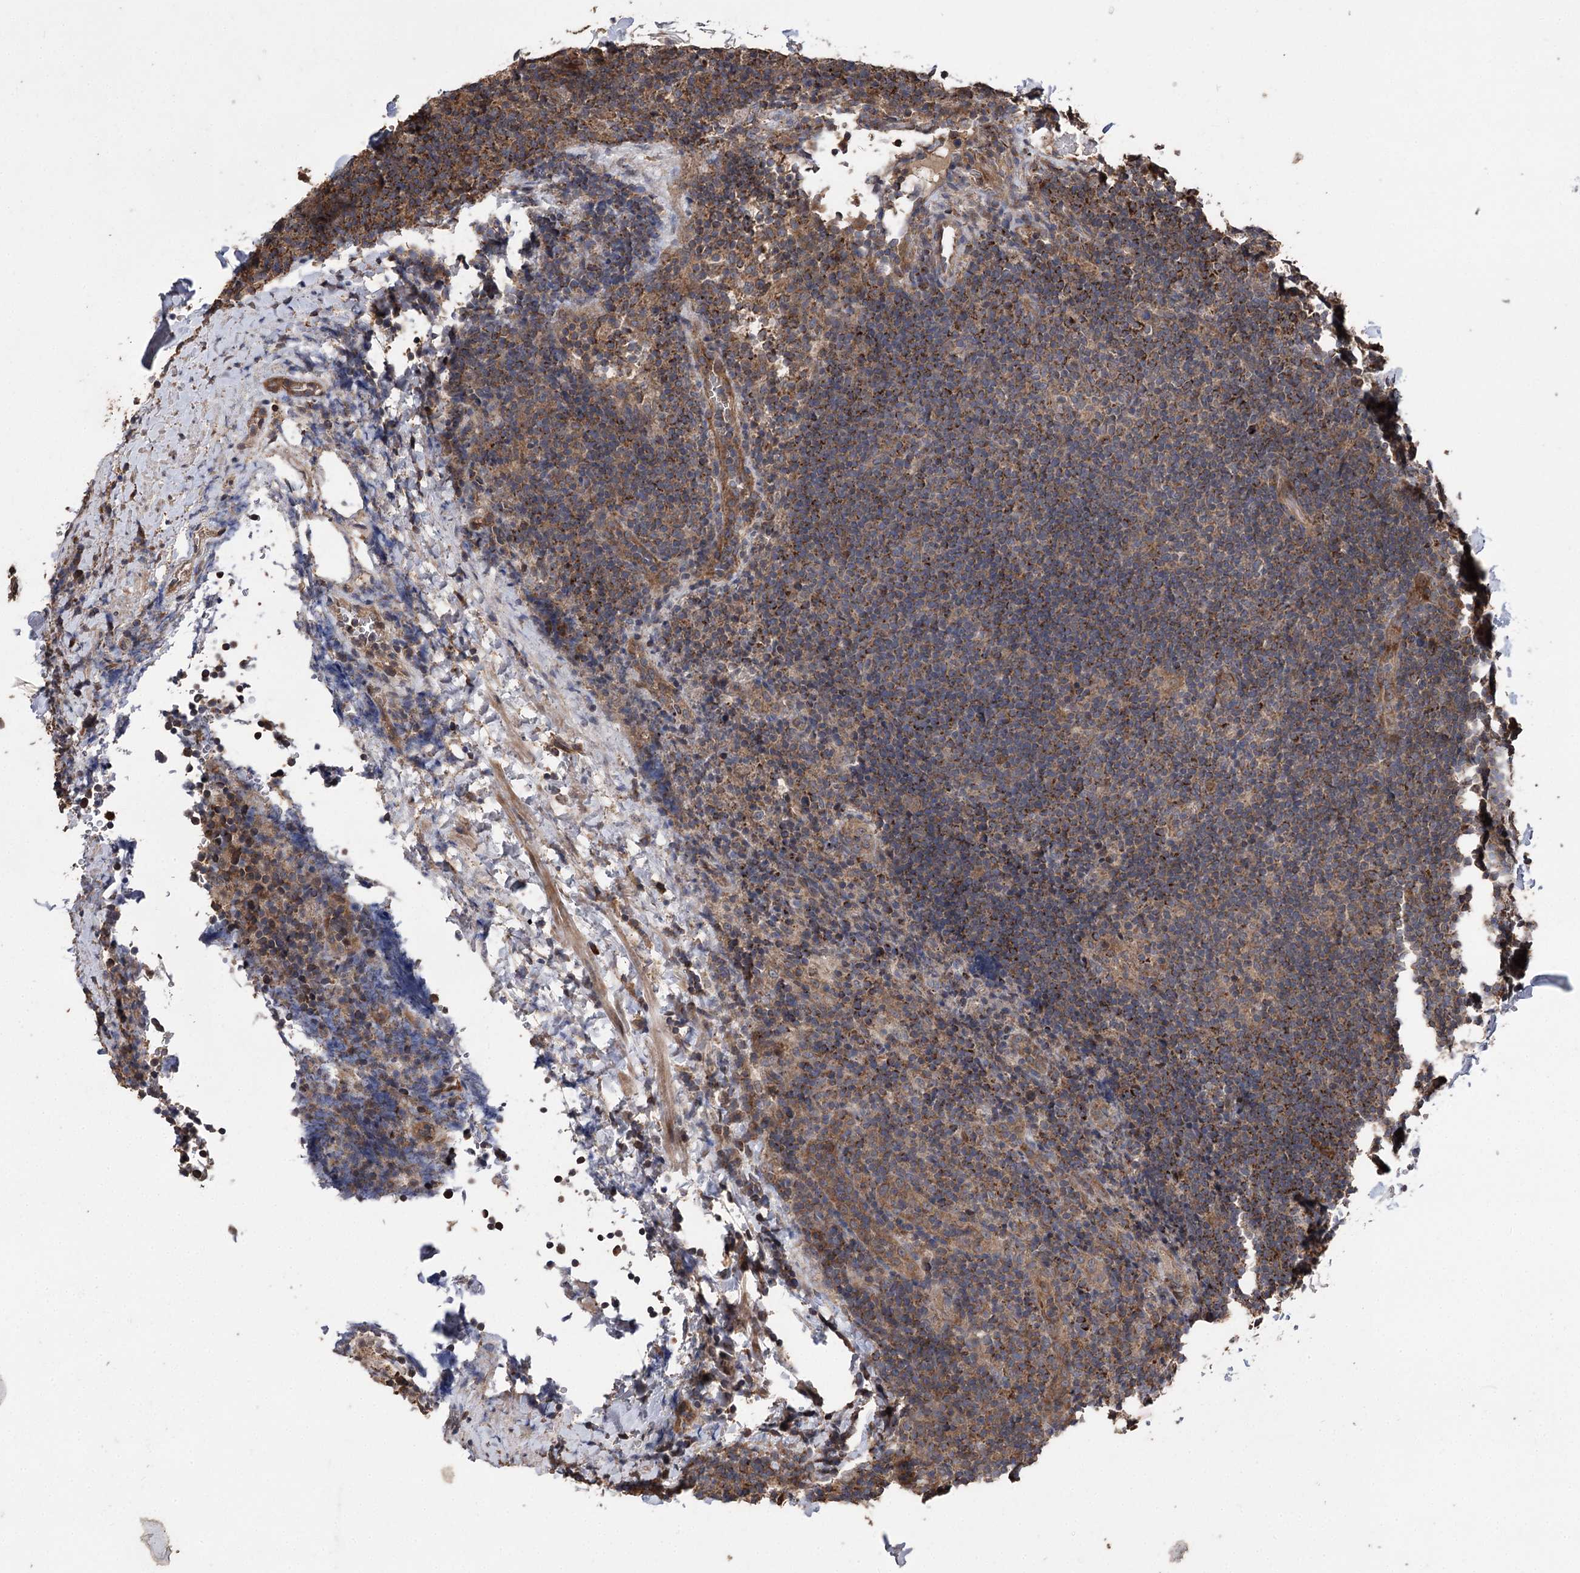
{"staining": {"intensity": "moderate", "quantity": ">75%", "location": "cytoplasmic/membranous"}, "tissue": "lymphoma", "cell_type": "Tumor cells", "image_type": "cancer", "snomed": [{"axis": "morphology", "description": "Hodgkin's disease, NOS"}, {"axis": "topography", "description": "Lymph node"}], "caption": "Human lymphoma stained with a brown dye exhibits moderate cytoplasmic/membranous positive expression in about >75% of tumor cells.", "gene": "RASSF3", "patient": {"sex": "female", "age": 57}}